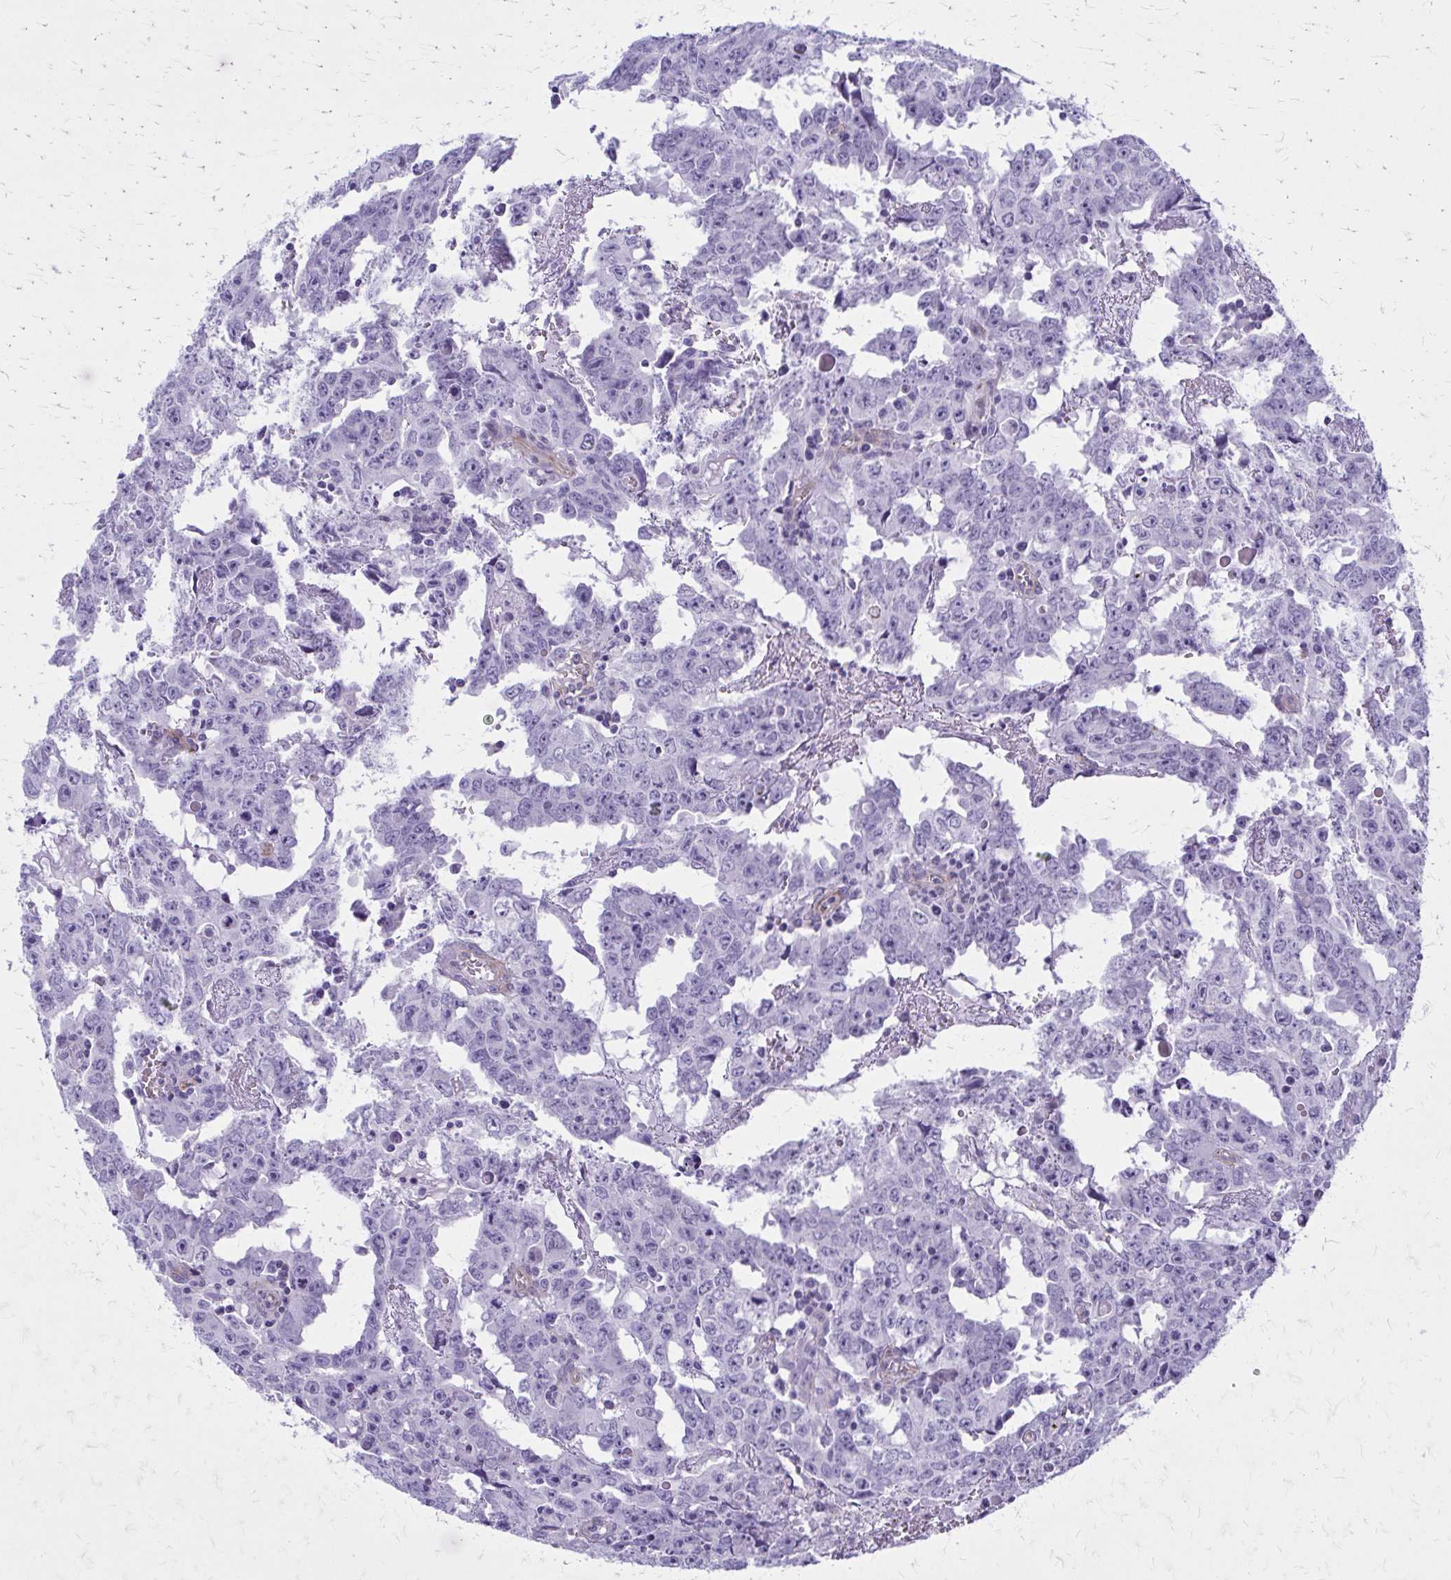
{"staining": {"intensity": "negative", "quantity": "none", "location": "none"}, "tissue": "testis cancer", "cell_type": "Tumor cells", "image_type": "cancer", "snomed": [{"axis": "morphology", "description": "Carcinoma, Embryonal, NOS"}, {"axis": "topography", "description": "Testis"}], "caption": "This is a micrograph of IHC staining of testis embryonal carcinoma, which shows no staining in tumor cells.", "gene": "GFAP", "patient": {"sex": "male", "age": 22}}